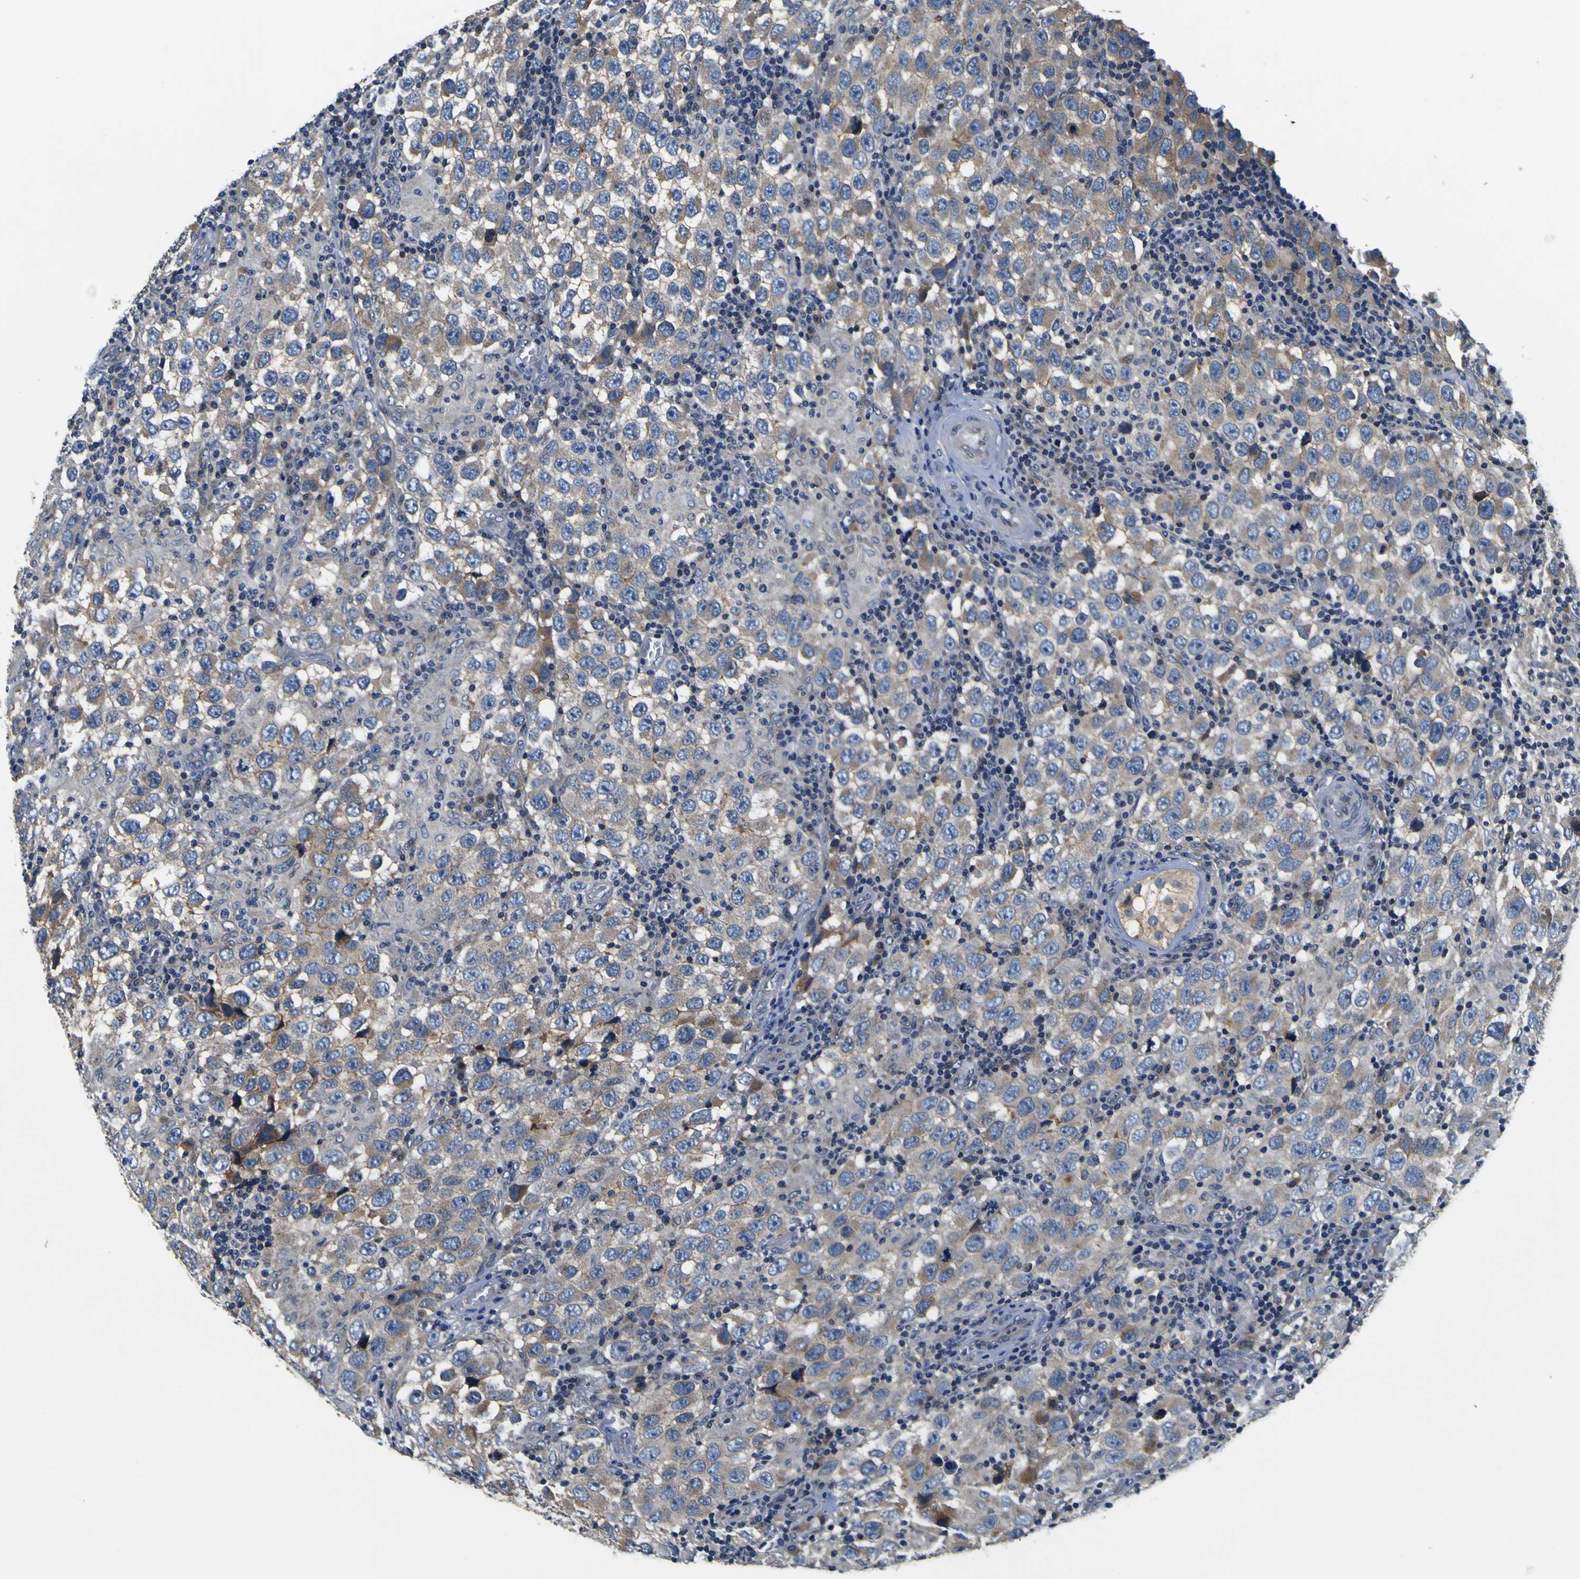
{"staining": {"intensity": "weak", "quantity": "25%-75%", "location": "cytoplasmic/membranous"}, "tissue": "testis cancer", "cell_type": "Tumor cells", "image_type": "cancer", "snomed": [{"axis": "morphology", "description": "Carcinoma, Embryonal, NOS"}, {"axis": "topography", "description": "Testis"}], "caption": "Human testis cancer (embryonal carcinoma) stained with a brown dye demonstrates weak cytoplasmic/membranous positive staining in approximately 25%-75% of tumor cells.", "gene": "EPHB4", "patient": {"sex": "male", "age": 21}}